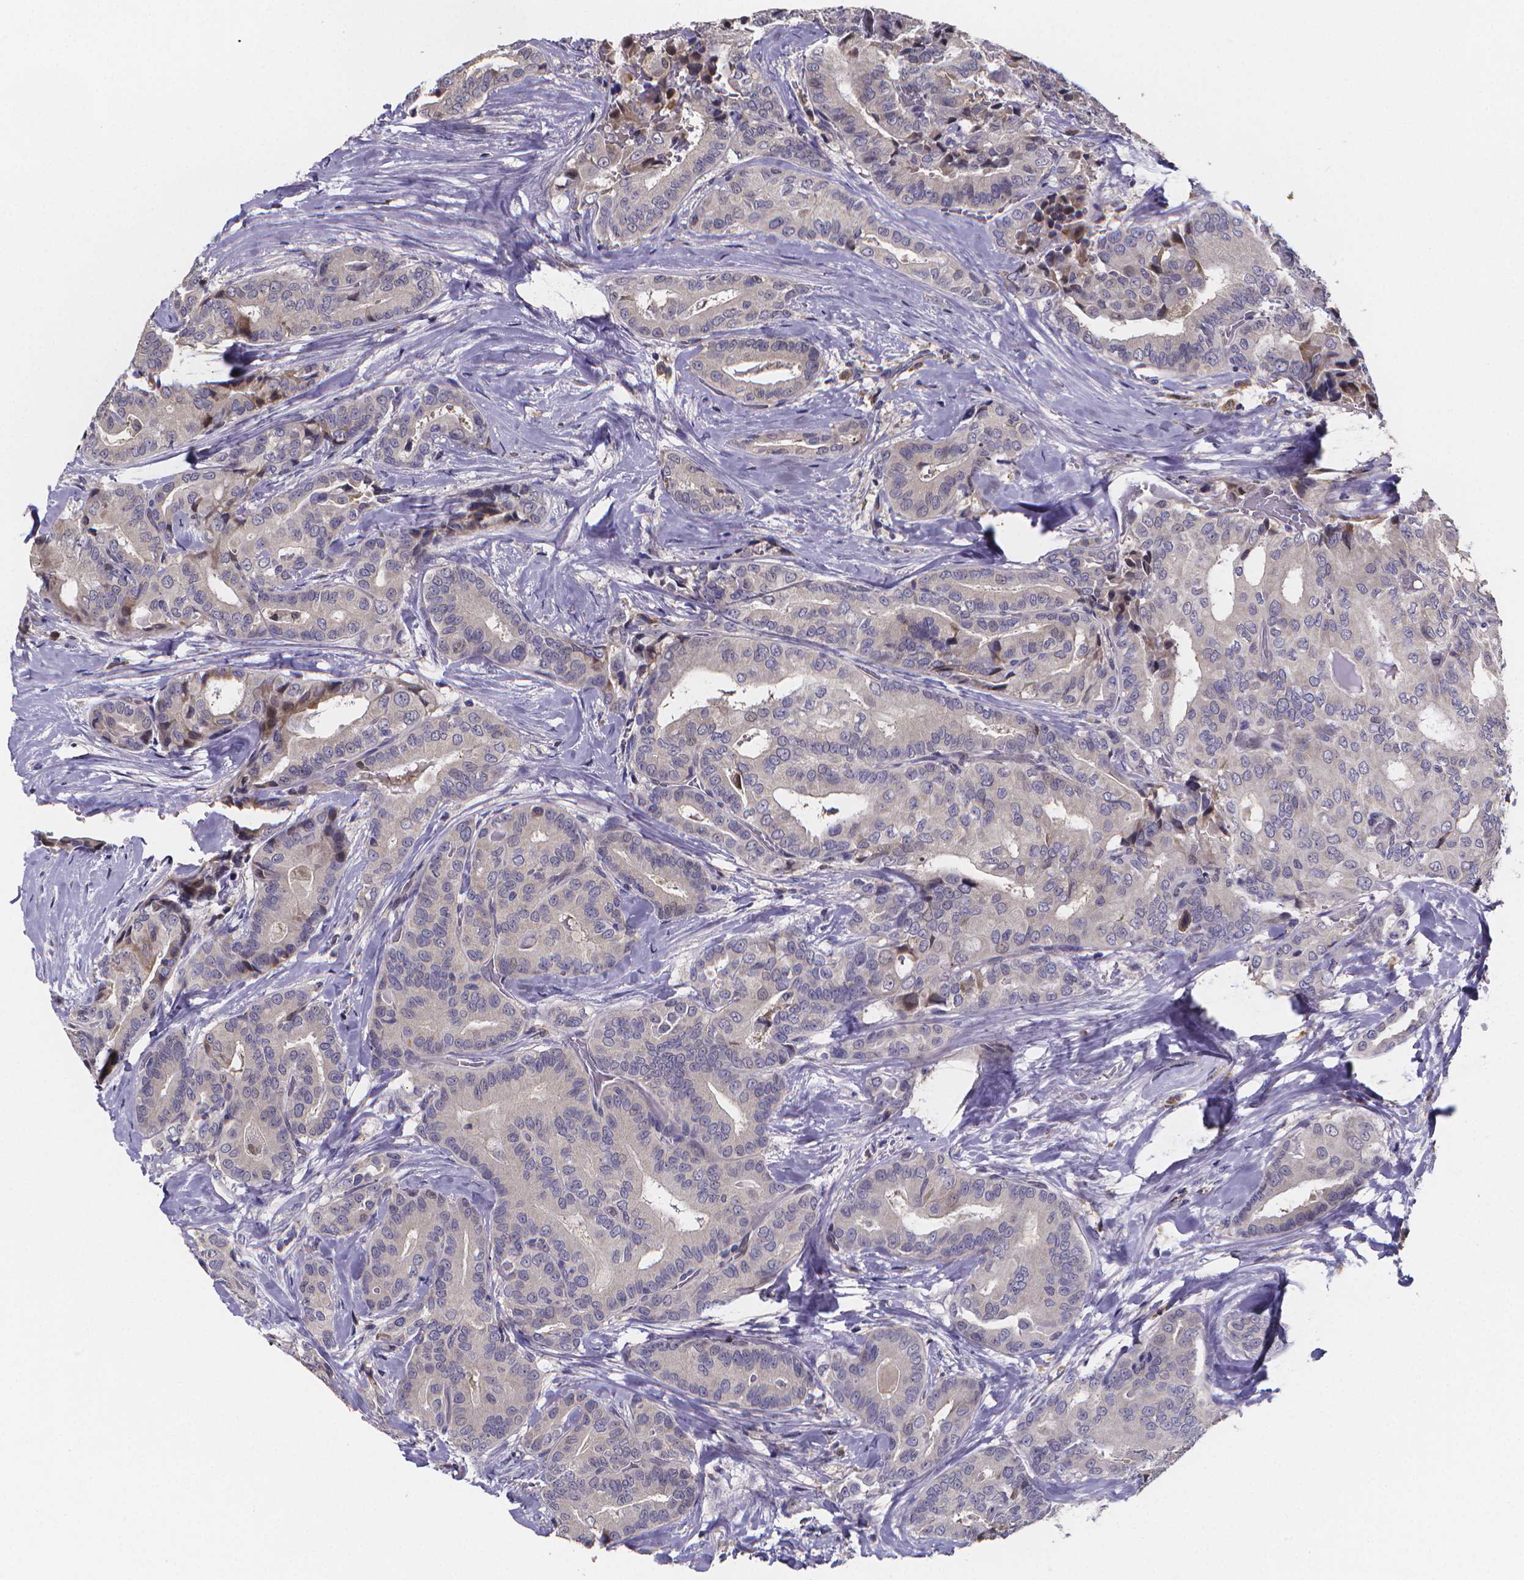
{"staining": {"intensity": "negative", "quantity": "none", "location": "none"}, "tissue": "thyroid cancer", "cell_type": "Tumor cells", "image_type": "cancer", "snomed": [{"axis": "morphology", "description": "Papillary adenocarcinoma, NOS"}, {"axis": "topography", "description": "Thyroid gland"}], "caption": "Immunohistochemical staining of thyroid cancer (papillary adenocarcinoma) displays no significant staining in tumor cells.", "gene": "PAH", "patient": {"sex": "male", "age": 61}}